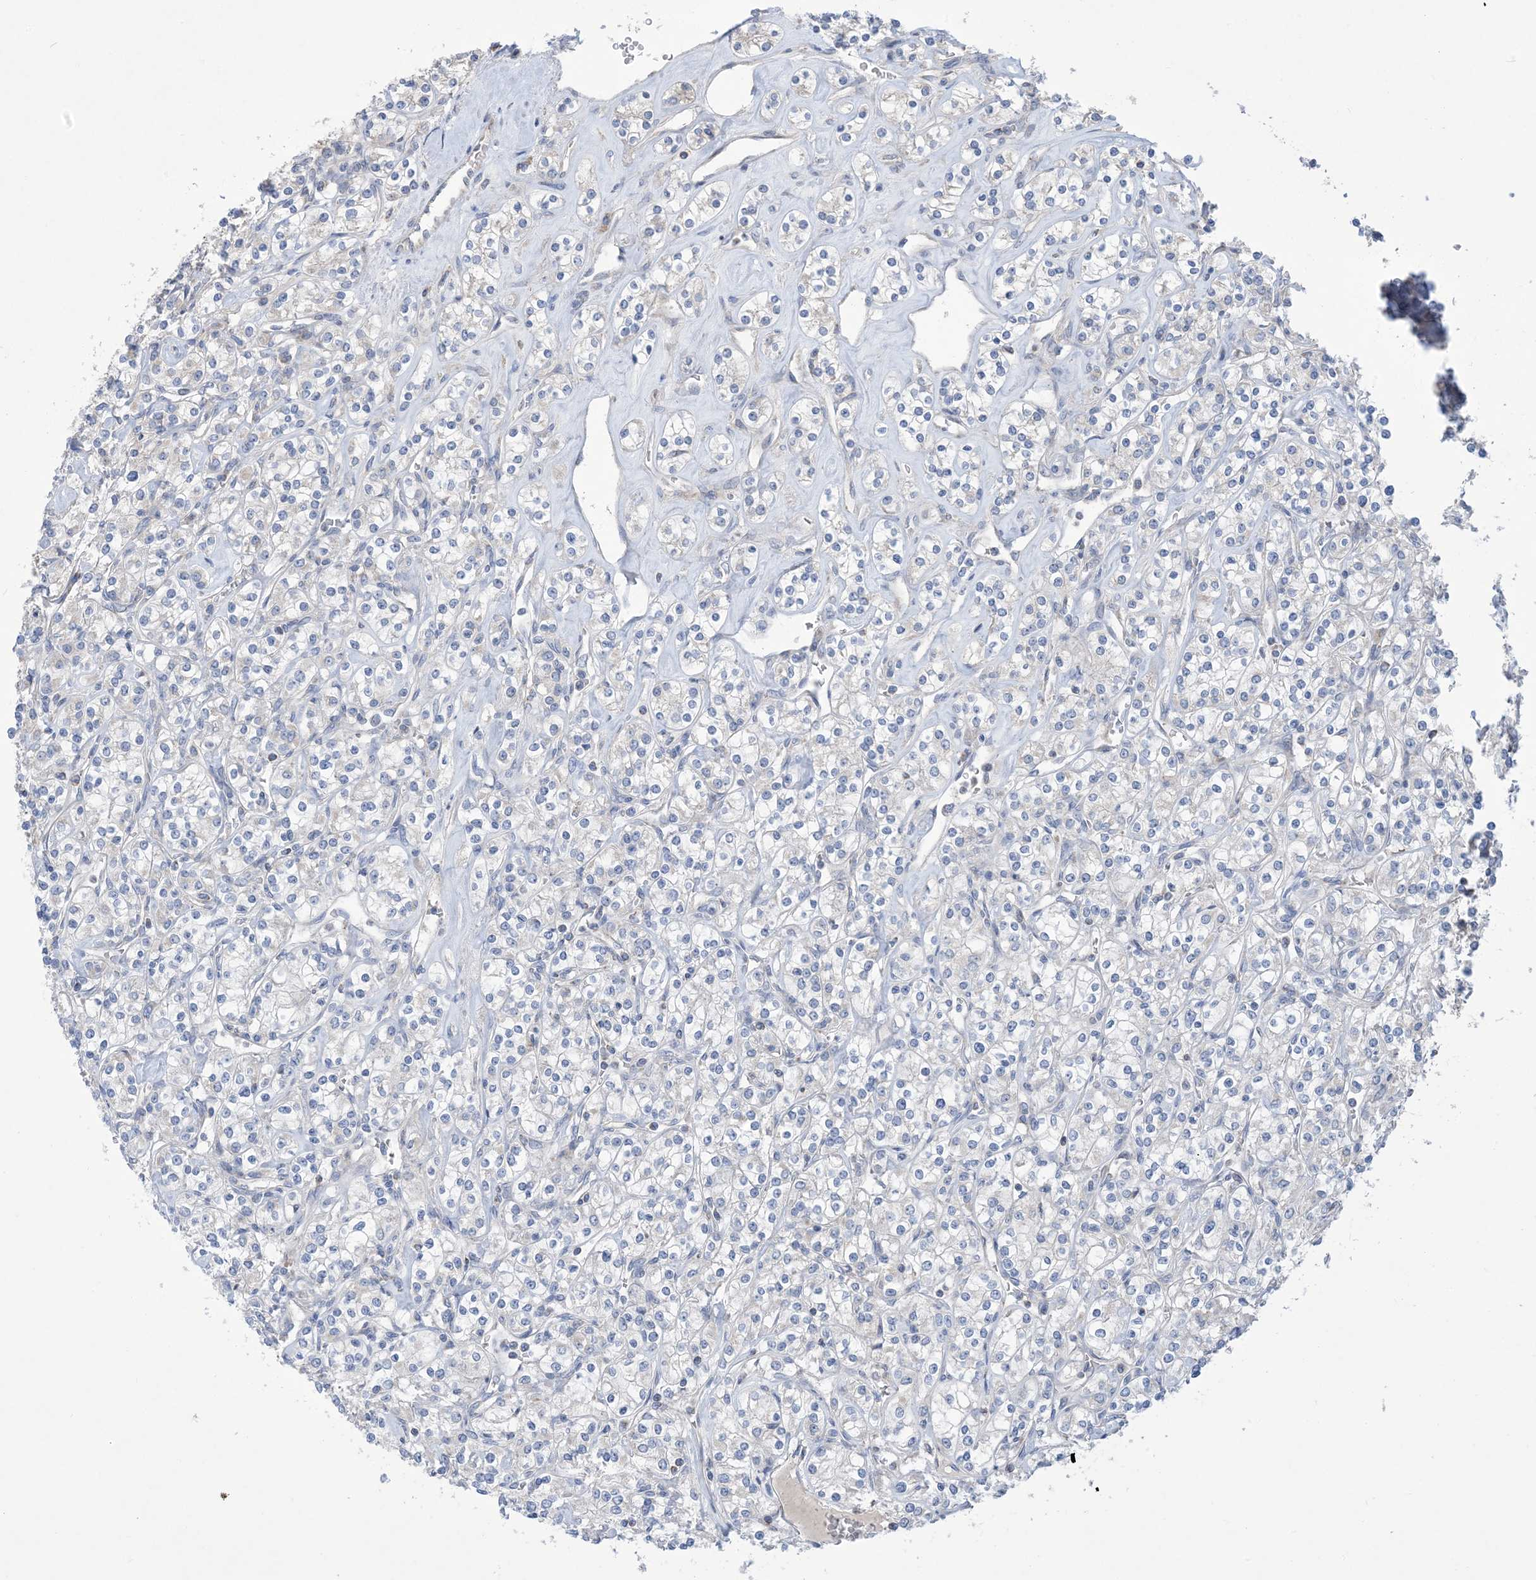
{"staining": {"intensity": "negative", "quantity": "none", "location": "none"}, "tissue": "renal cancer", "cell_type": "Tumor cells", "image_type": "cancer", "snomed": [{"axis": "morphology", "description": "Adenocarcinoma, NOS"}, {"axis": "topography", "description": "Kidney"}], "caption": "Adenocarcinoma (renal) was stained to show a protein in brown. There is no significant positivity in tumor cells.", "gene": "CLEC16A", "patient": {"sex": "male", "age": 77}}